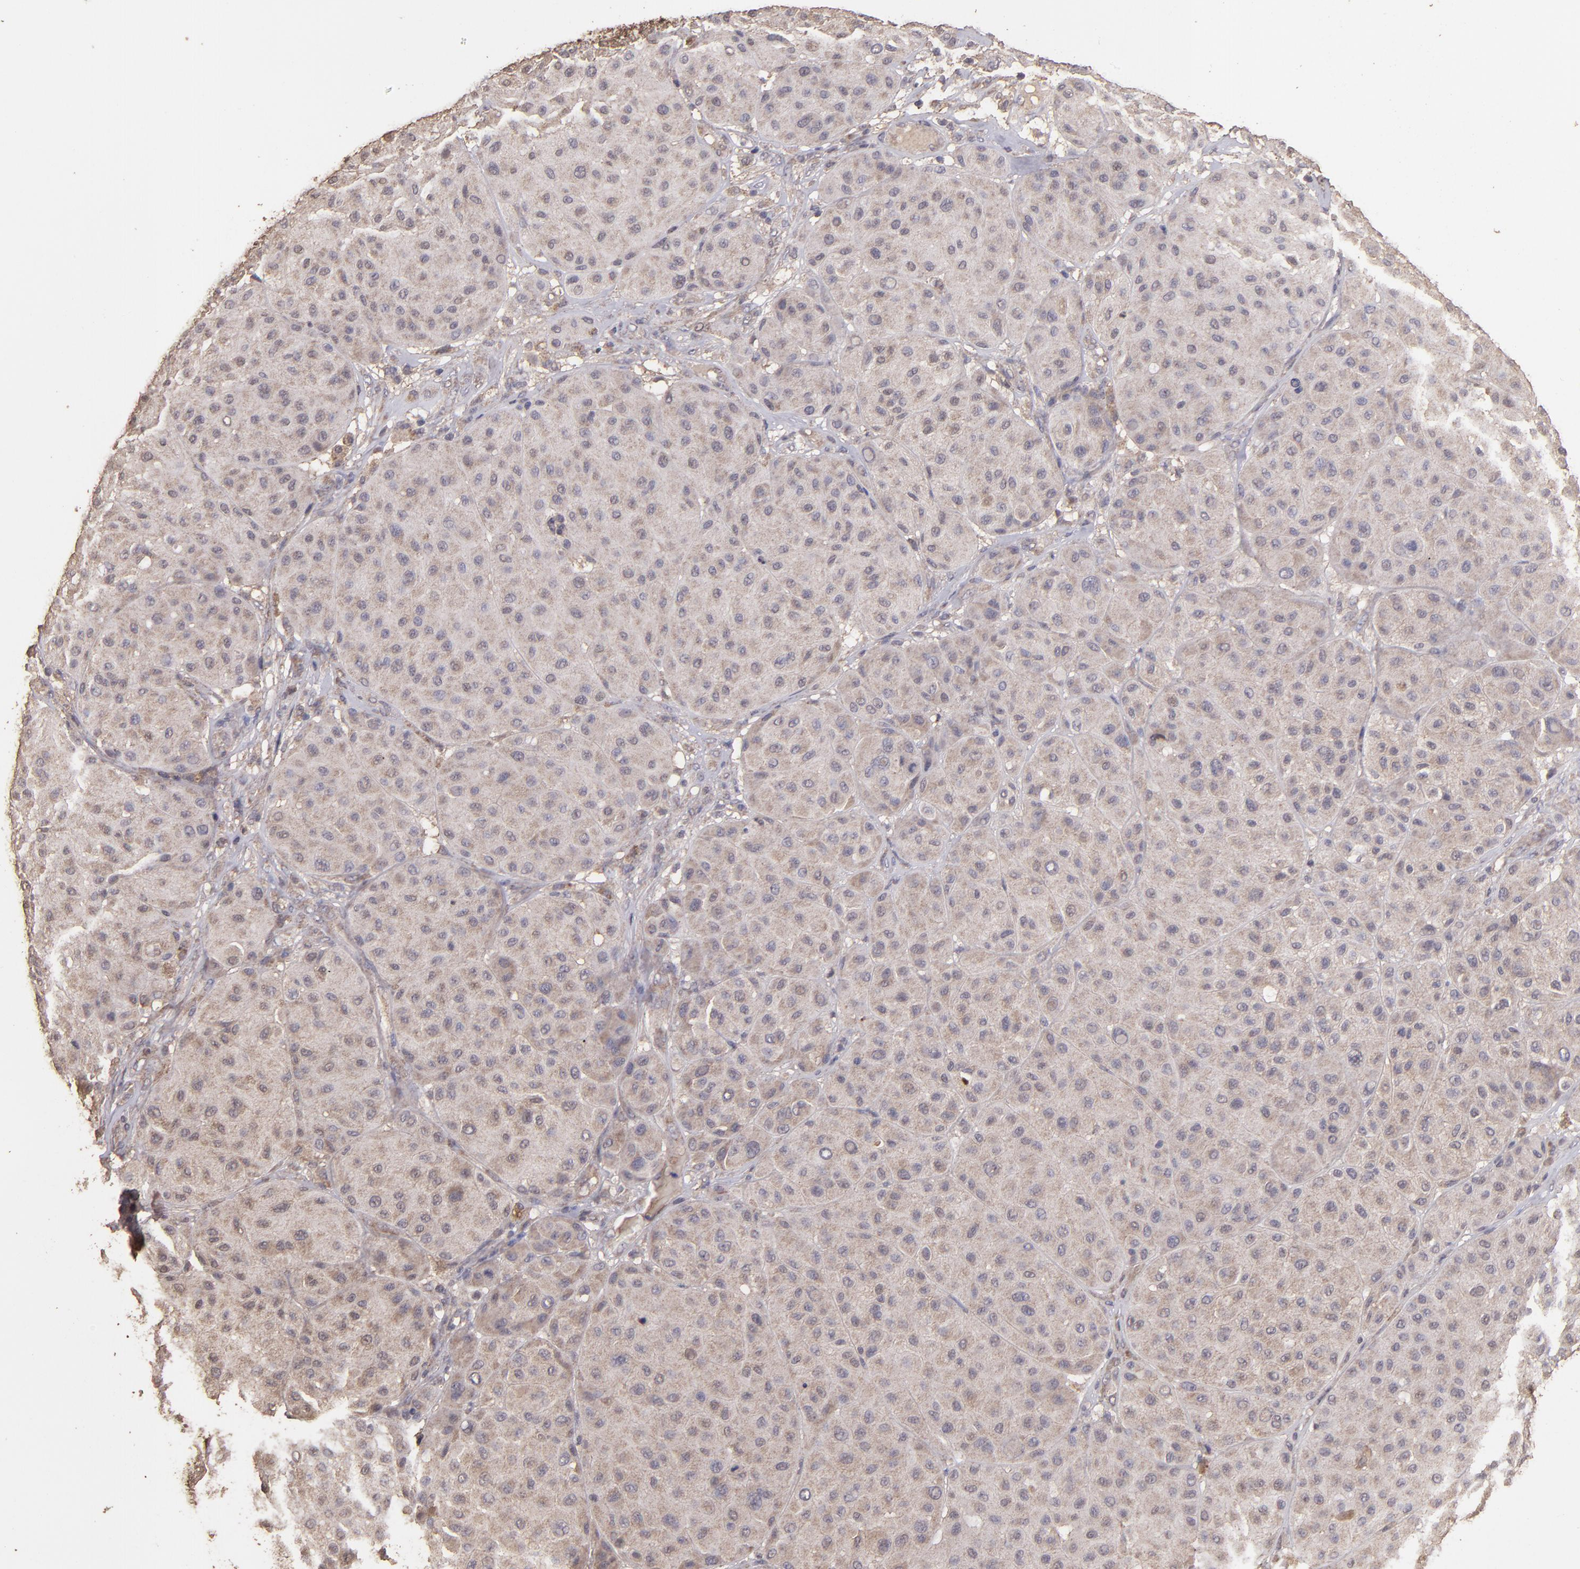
{"staining": {"intensity": "weak", "quantity": ">75%", "location": "cytoplasmic/membranous"}, "tissue": "melanoma", "cell_type": "Tumor cells", "image_type": "cancer", "snomed": [{"axis": "morphology", "description": "Normal tissue, NOS"}, {"axis": "morphology", "description": "Malignant melanoma, Metastatic site"}, {"axis": "topography", "description": "Skin"}], "caption": "High-power microscopy captured an immunohistochemistry (IHC) micrograph of melanoma, revealing weak cytoplasmic/membranous staining in approximately >75% of tumor cells. The staining was performed using DAB (3,3'-diaminobenzidine), with brown indicating positive protein expression. Nuclei are stained blue with hematoxylin.", "gene": "HECTD1", "patient": {"sex": "male", "age": 41}}